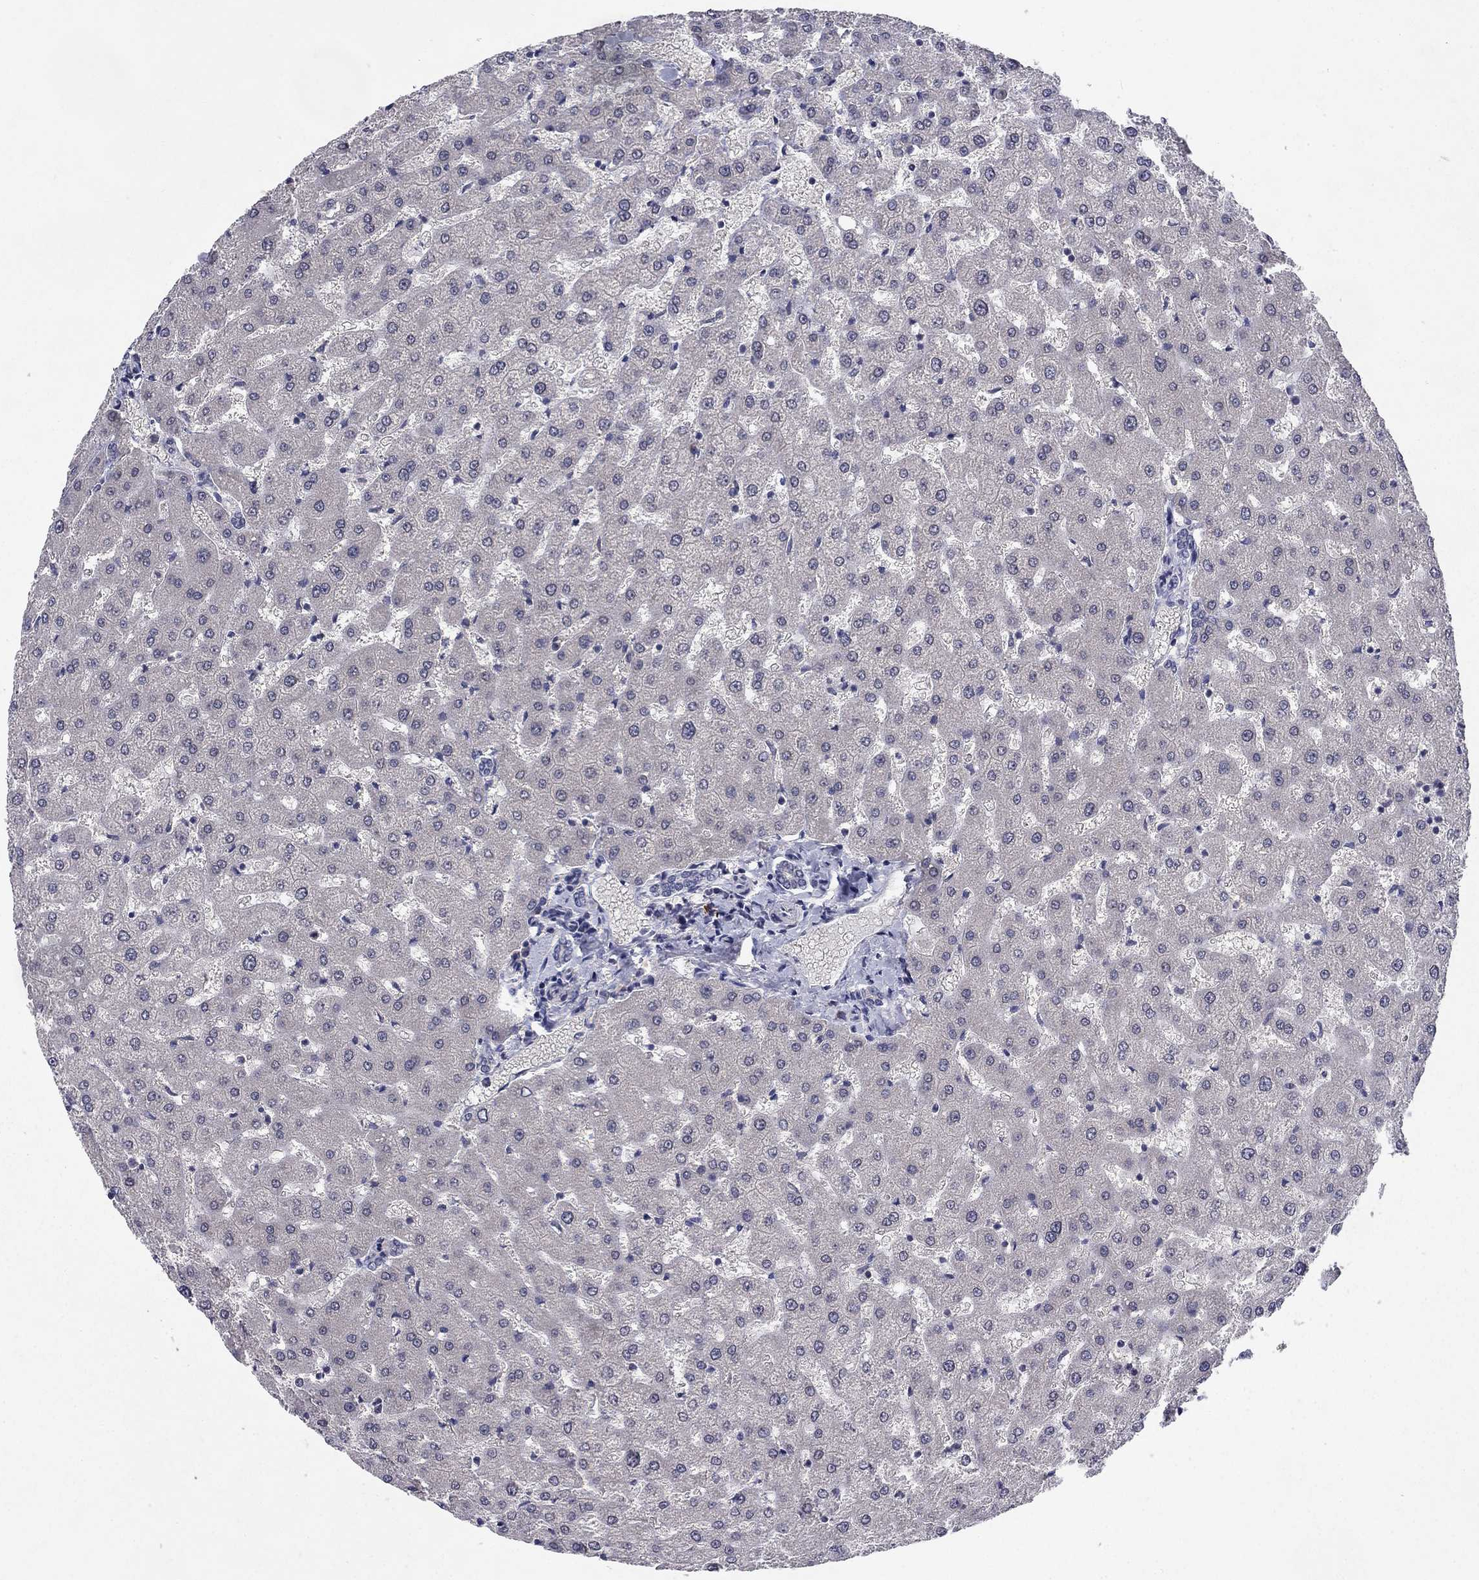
{"staining": {"intensity": "negative", "quantity": "none", "location": "none"}, "tissue": "liver", "cell_type": "Cholangiocytes", "image_type": "normal", "snomed": [{"axis": "morphology", "description": "Normal tissue, NOS"}, {"axis": "topography", "description": "Liver"}], "caption": "IHC photomicrograph of normal liver stained for a protein (brown), which reveals no positivity in cholangiocytes.", "gene": "CACNA1A", "patient": {"sex": "female", "age": 50}}